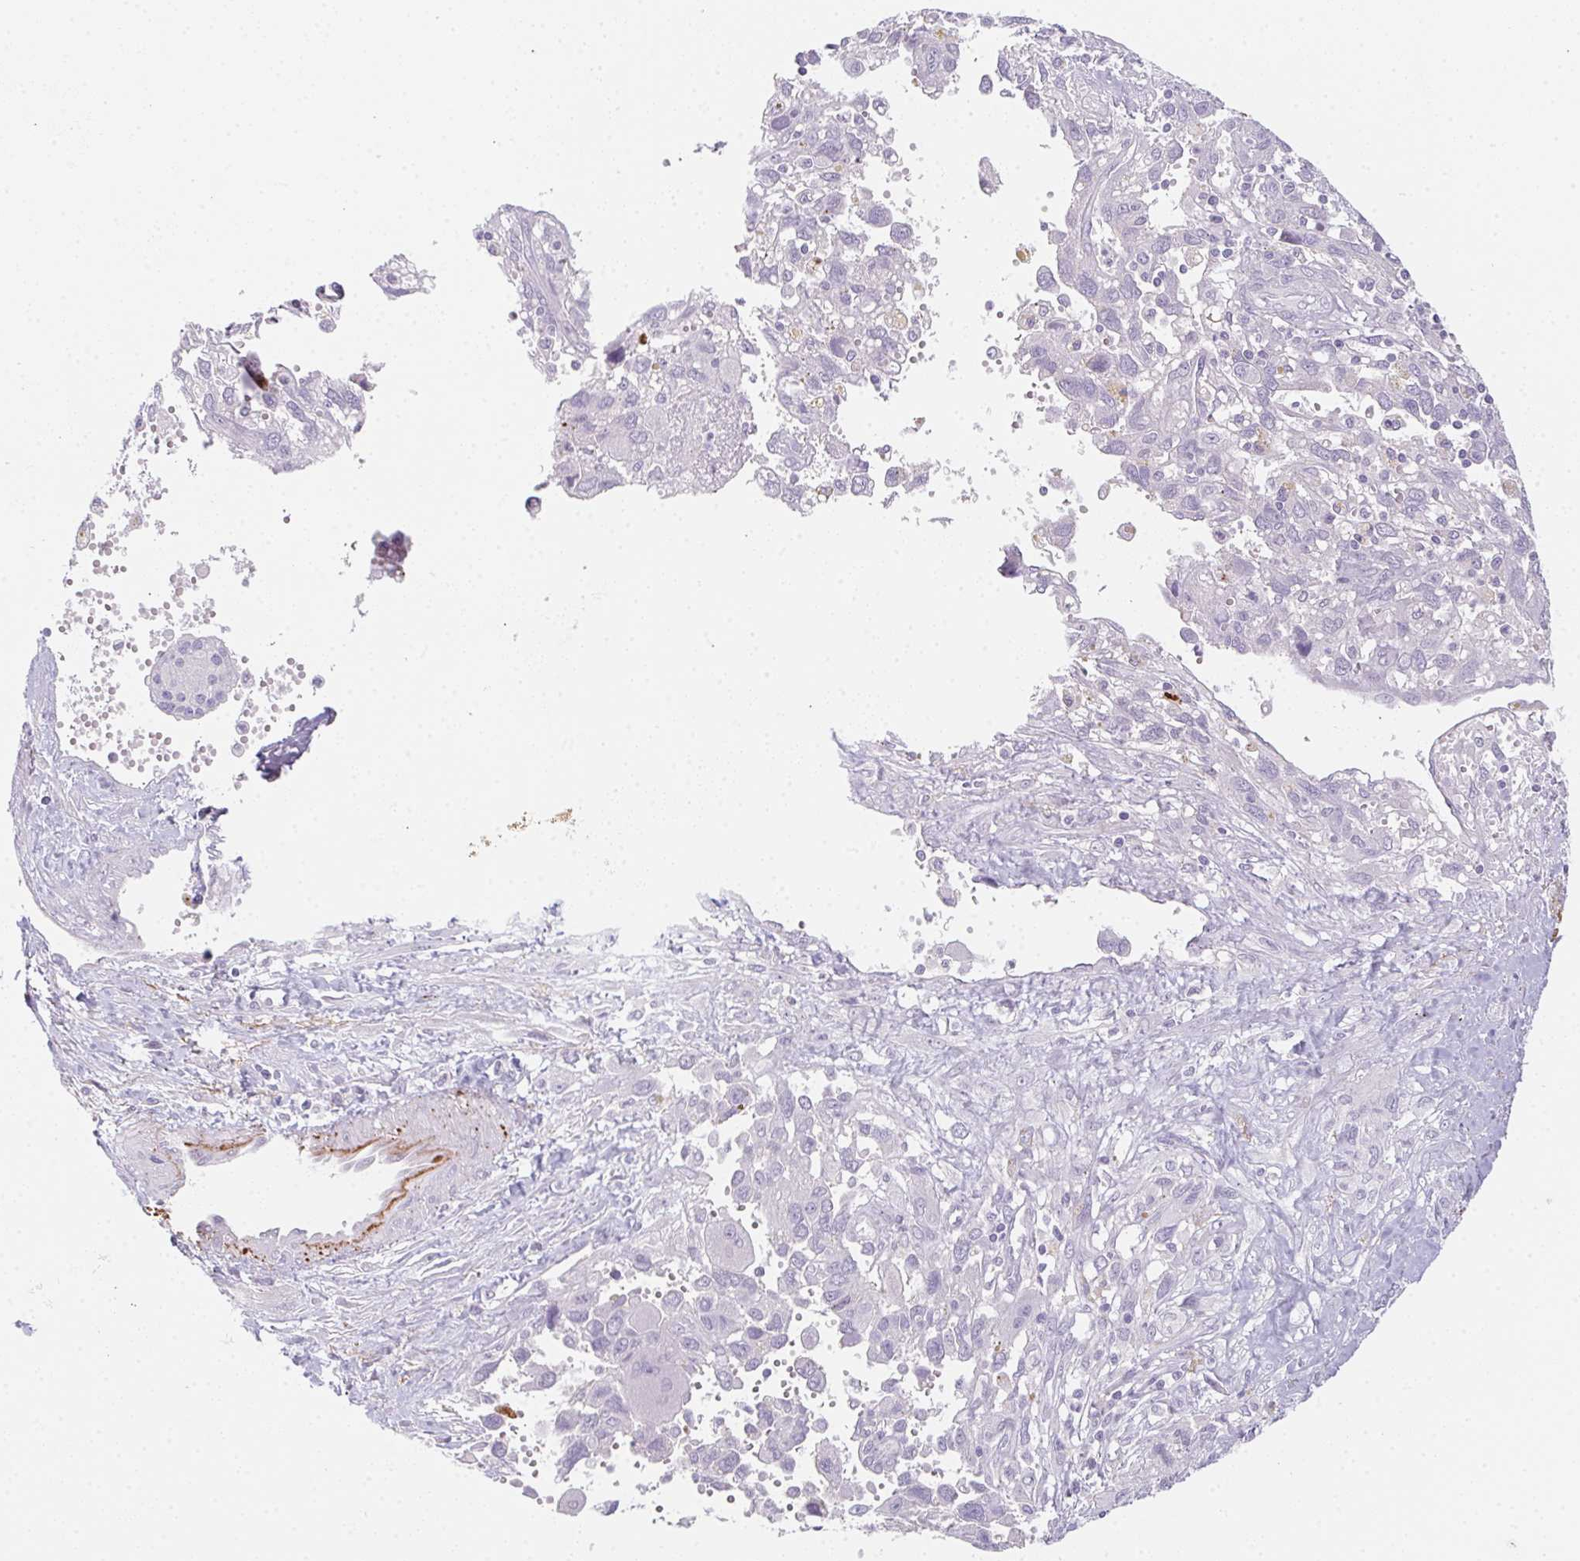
{"staining": {"intensity": "negative", "quantity": "none", "location": "none"}, "tissue": "pancreatic cancer", "cell_type": "Tumor cells", "image_type": "cancer", "snomed": [{"axis": "morphology", "description": "Adenocarcinoma, NOS"}, {"axis": "topography", "description": "Pancreas"}], "caption": "DAB (3,3'-diaminobenzidine) immunohistochemical staining of human pancreatic cancer demonstrates no significant positivity in tumor cells. (DAB immunohistochemistry, high magnification).", "gene": "MYL4", "patient": {"sex": "female", "age": 47}}